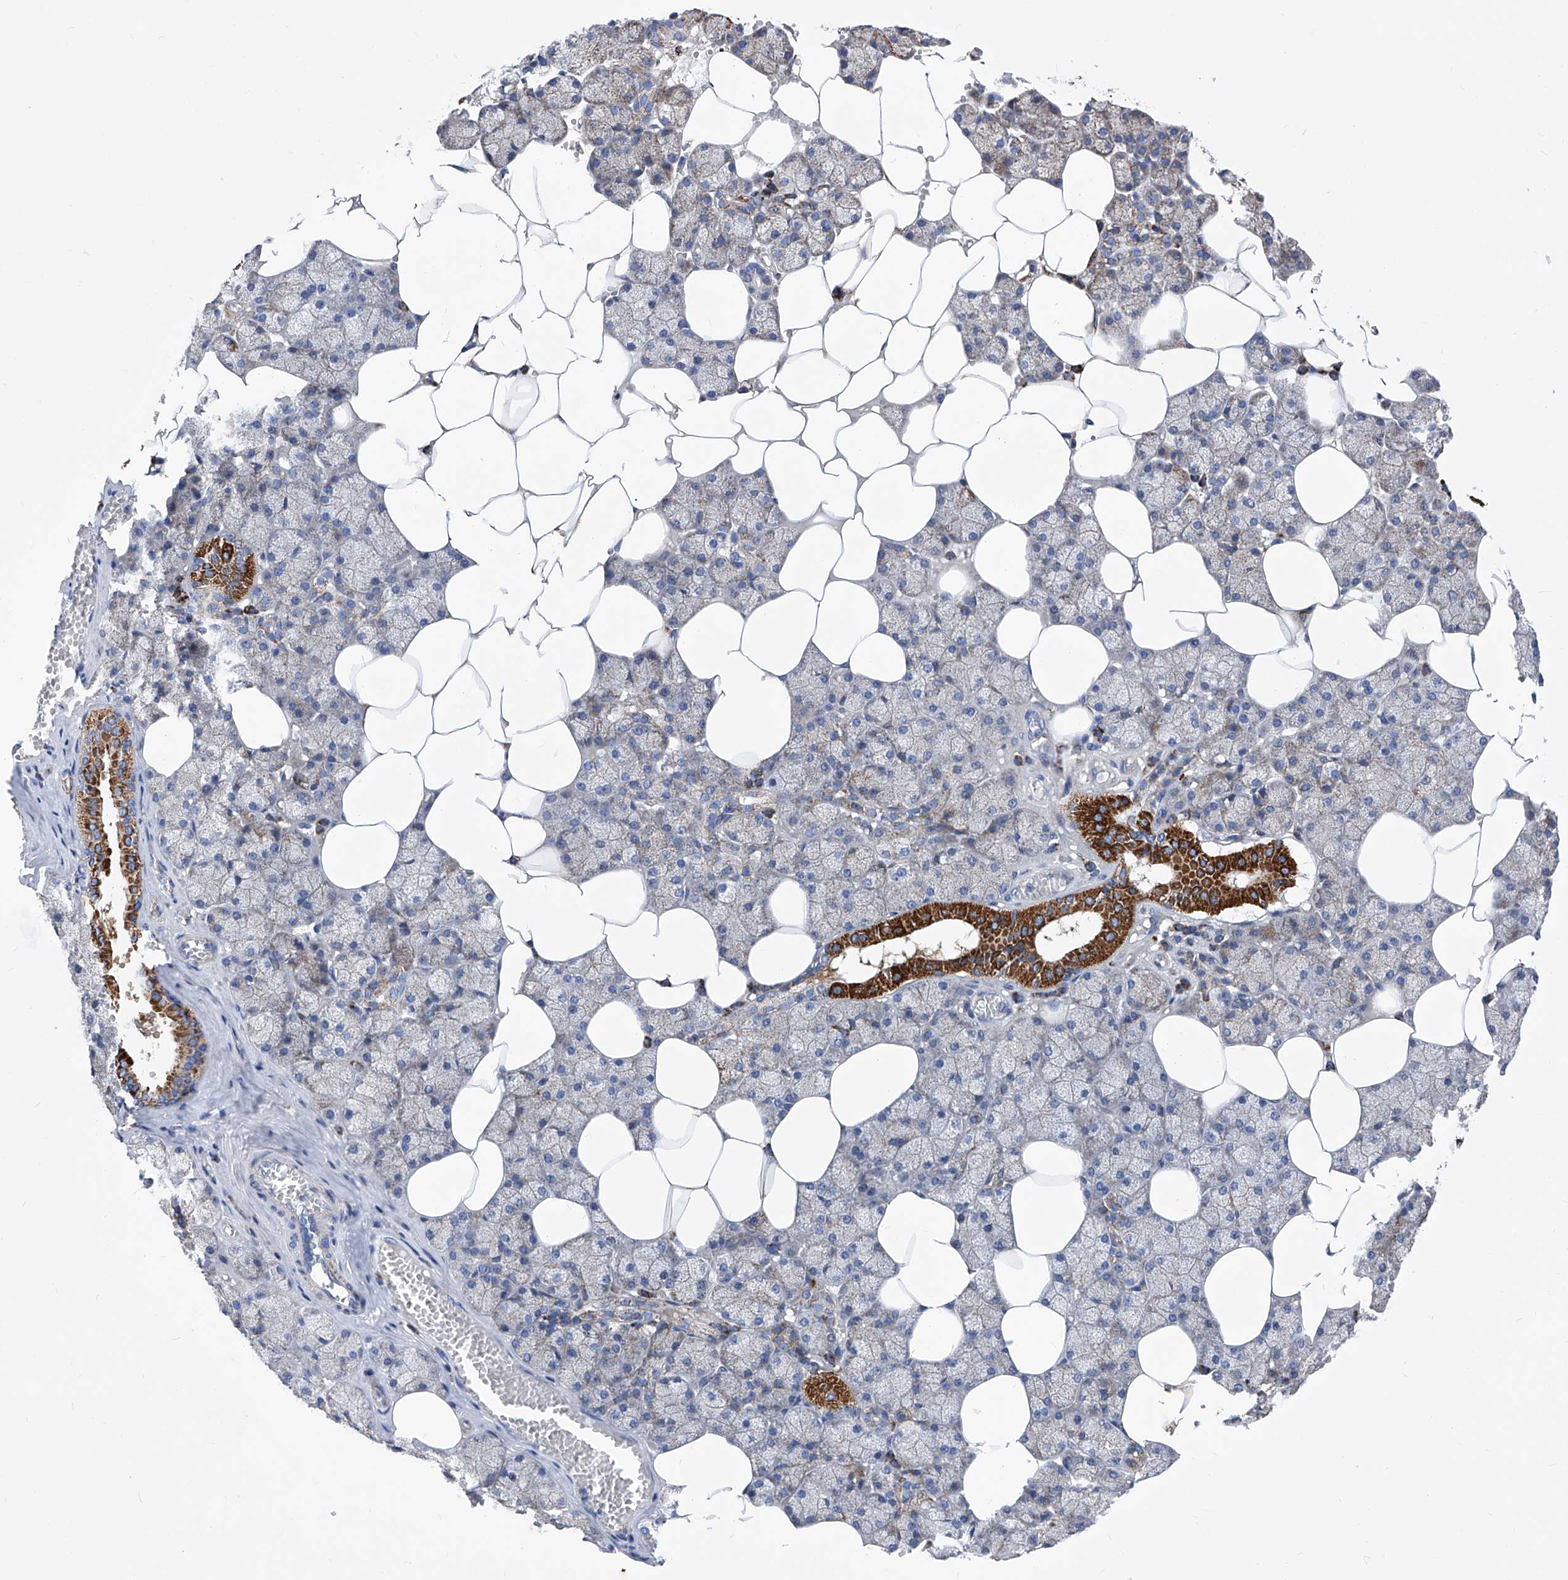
{"staining": {"intensity": "strong", "quantity": "<25%", "location": "cytoplasmic/membranous"}, "tissue": "salivary gland", "cell_type": "Glandular cells", "image_type": "normal", "snomed": [{"axis": "morphology", "description": "Normal tissue, NOS"}, {"axis": "topography", "description": "Salivary gland"}], "caption": "Immunohistochemical staining of benign salivary gland shows medium levels of strong cytoplasmic/membranous positivity in approximately <25% of glandular cells.", "gene": "HRNR", "patient": {"sex": "male", "age": 62}}